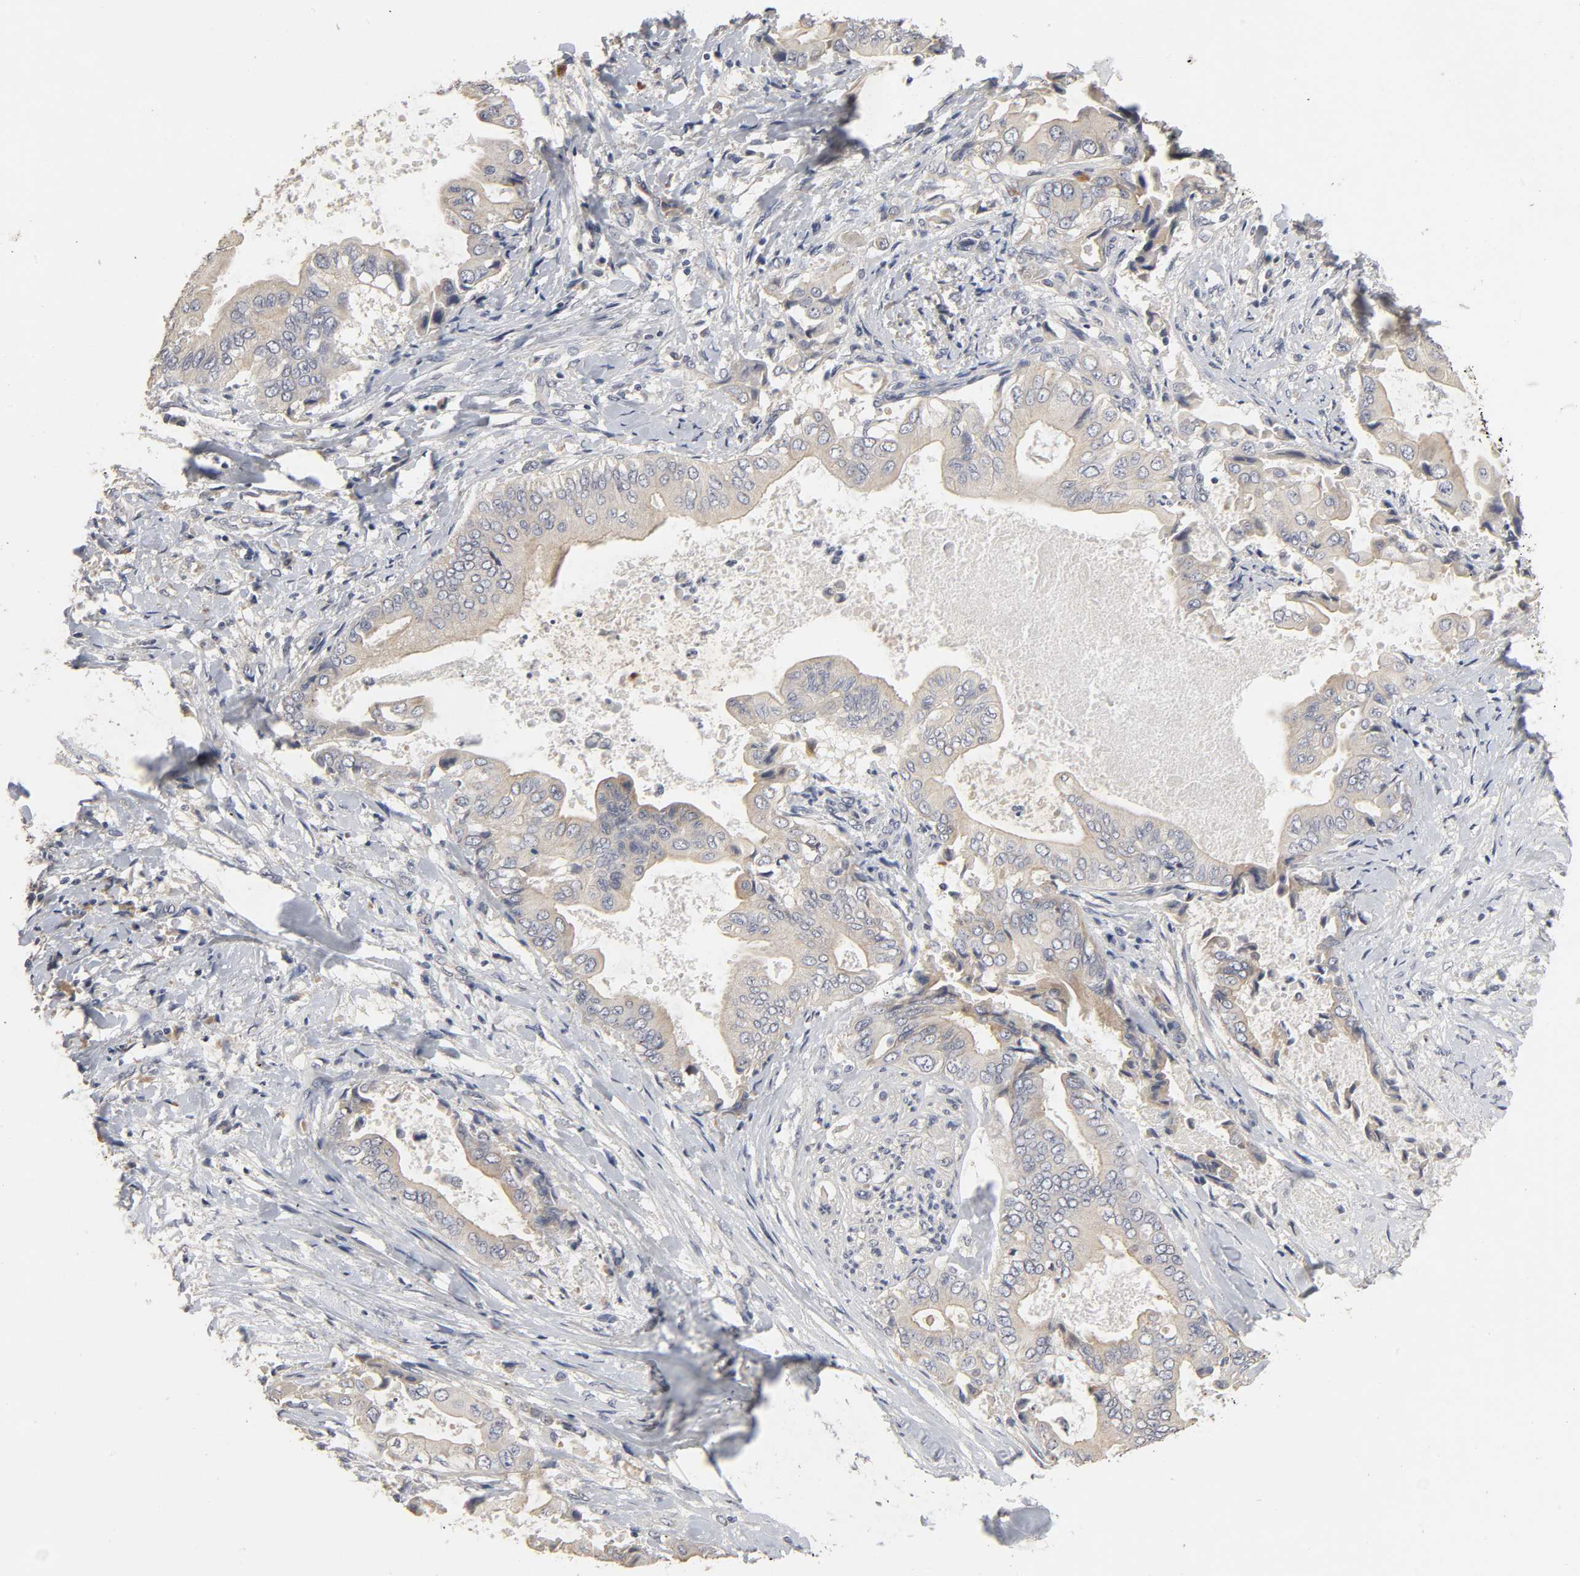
{"staining": {"intensity": "weak", "quantity": ">75%", "location": "cytoplasmic/membranous"}, "tissue": "liver cancer", "cell_type": "Tumor cells", "image_type": "cancer", "snomed": [{"axis": "morphology", "description": "Cholangiocarcinoma"}, {"axis": "topography", "description": "Liver"}], "caption": "Protein analysis of liver cancer (cholangiocarcinoma) tissue reveals weak cytoplasmic/membranous positivity in approximately >75% of tumor cells. (DAB IHC, brown staining for protein, blue staining for nuclei).", "gene": "SLC10A2", "patient": {"sex": "male", "age": 58}}